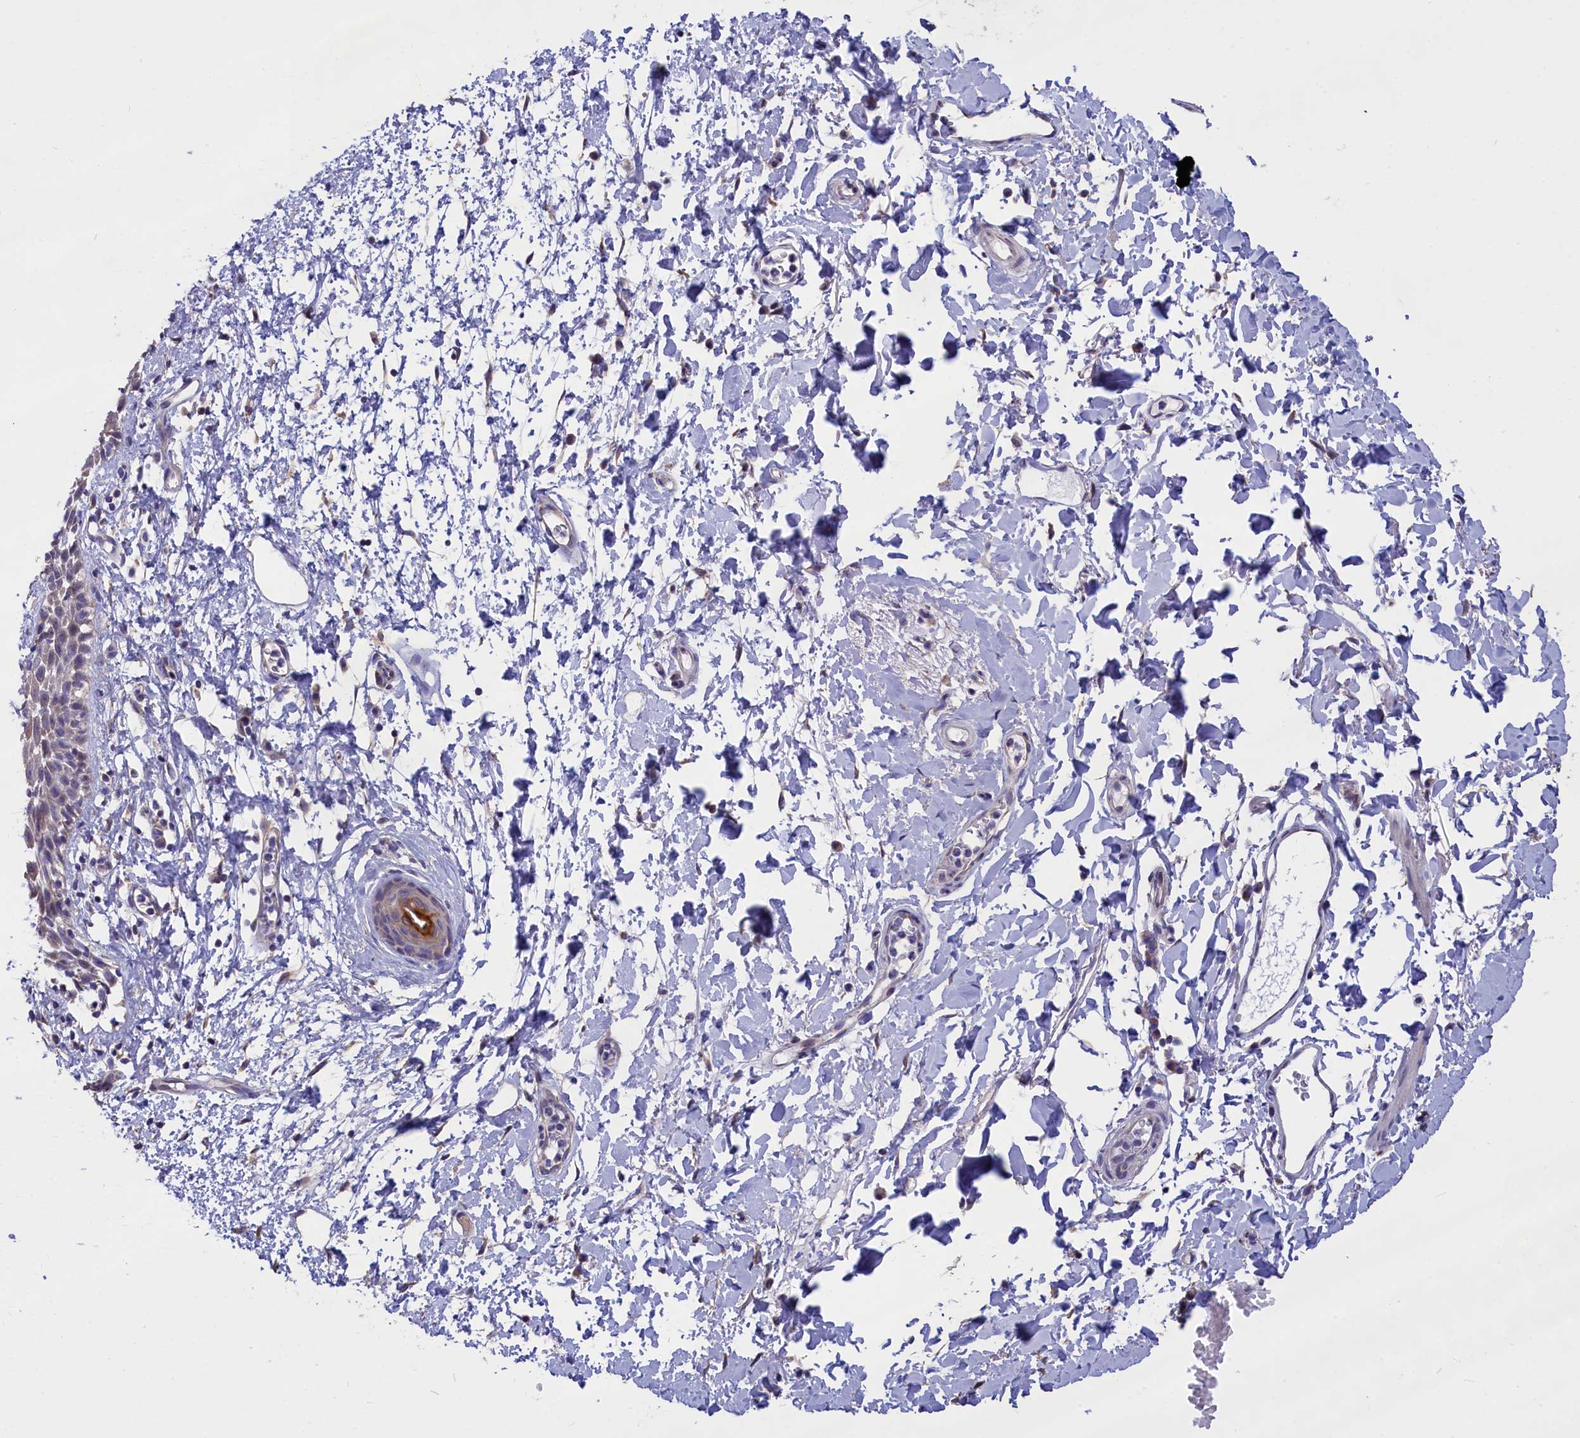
{"staining": {"intensity": "moderate", "quantity": "<25%", "location": "cytoplasmic/membranous"}, "tissue": "skin", "cell_type": "Epidermal cells", "image_type": "normal", "snomed": [{"axis": "morphology", "description": "Normal tissue, NOS"}, {"axis": "topography", "description": "Vulva"}], "caption": "Moderate cytoplasmic/membranous protein expression is appreciated in about <25% of epidermal cells in skin. (DAB (3,3'-diaminobenzidine) IHC with brightfield microscopy, high magnification).", "gene": "CYP2U1", "patient": {"sex": "female", "age": 68}}